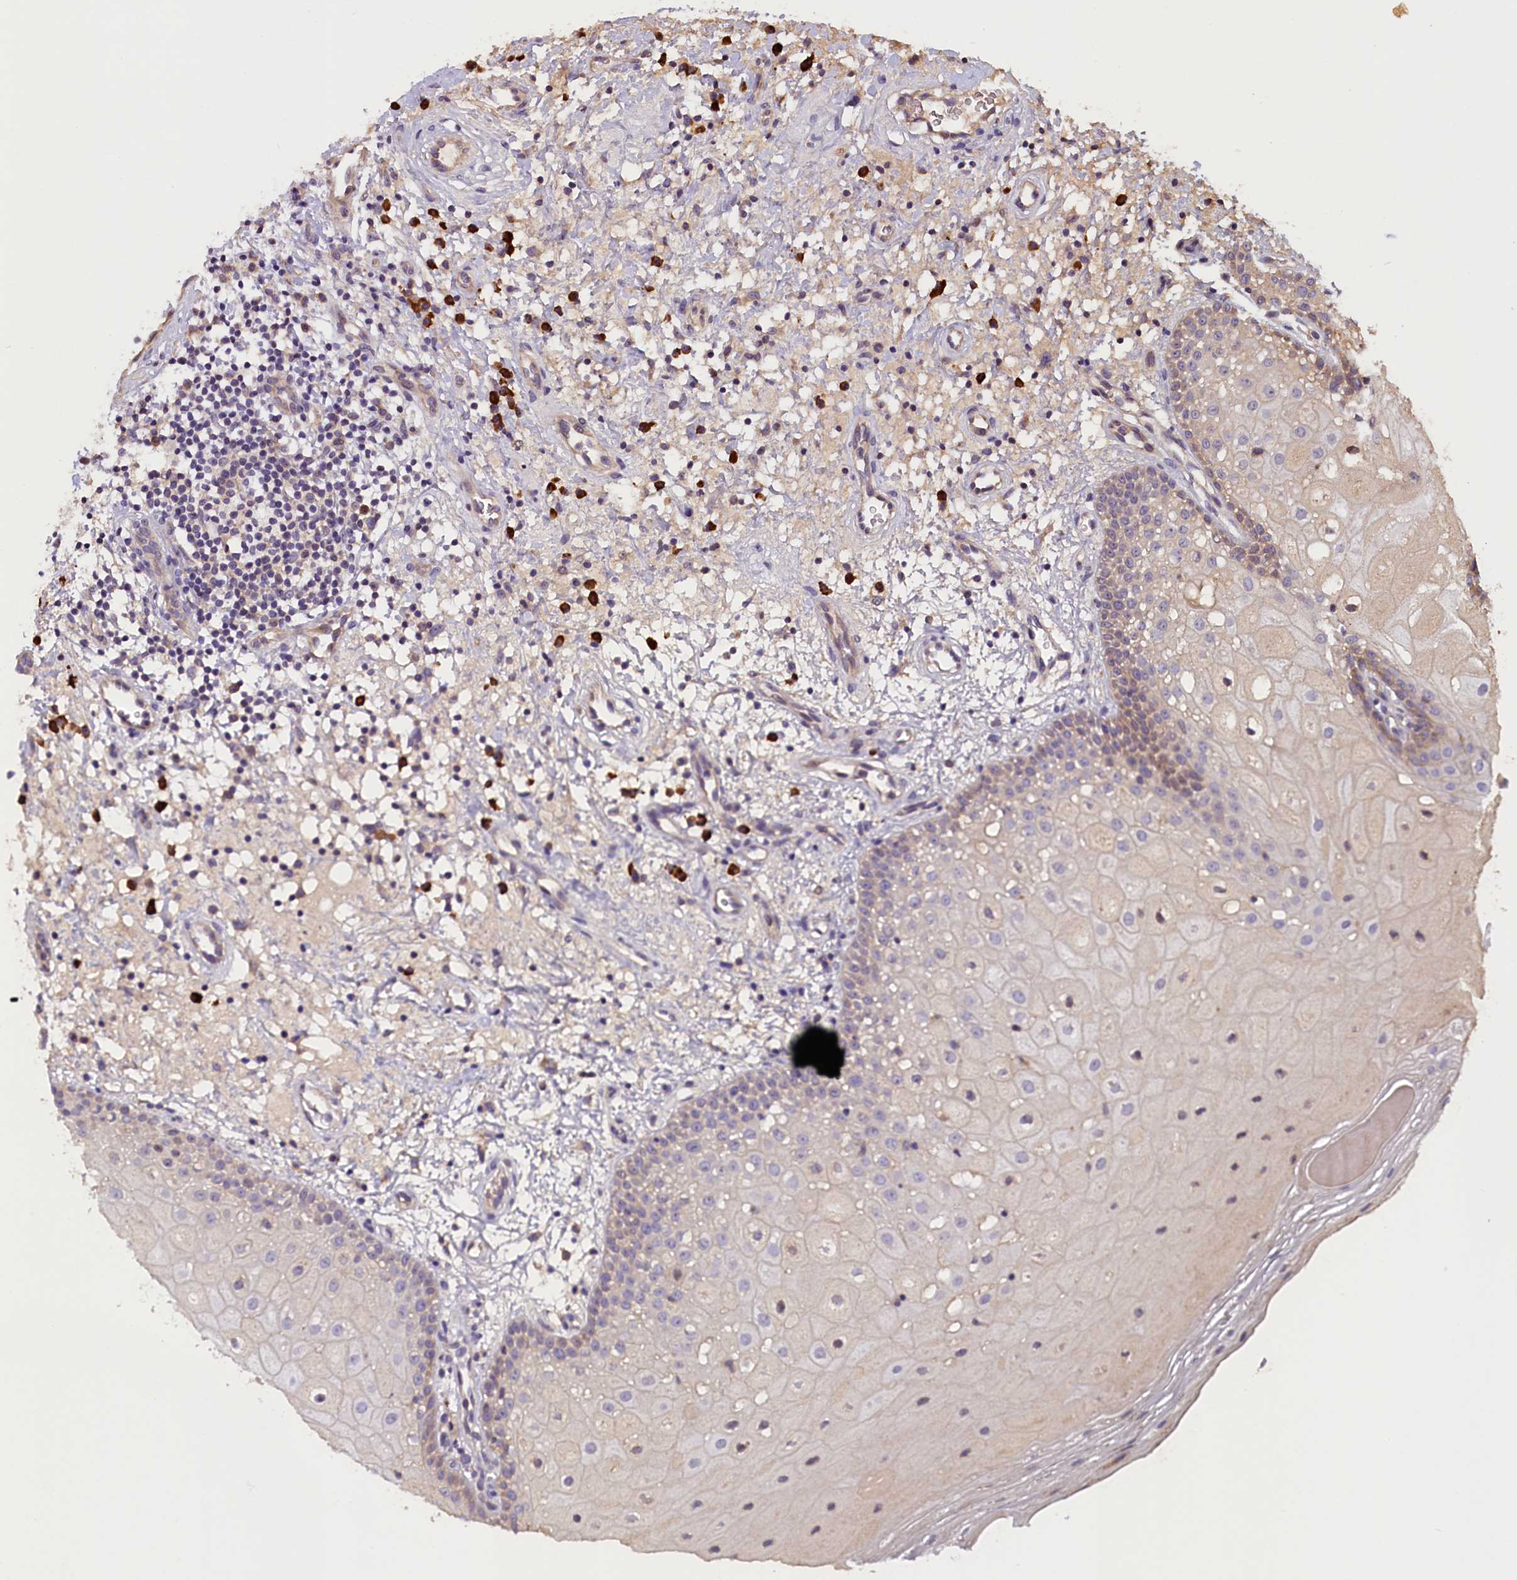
{"staining": {"intensity": "negative", "quantity": "none", "location": "none"}, "tissue": "oral mucosa", "cell_type": "Squamous epithelial cells", "image_type": "normal", "snomed": [{"axis": "morphology", "description": "Normal tissue, NOS"}, {"axis": "topography", "description": "Oral tissue"}], "caption": "There is no significant staining in squamous epithelial cells of oral mucosa. (DAB (3,3'-diaminobenzidine) IHC, high magnification).", "gene": "FRY", "patient": {"sex": "male", "age": 74}}